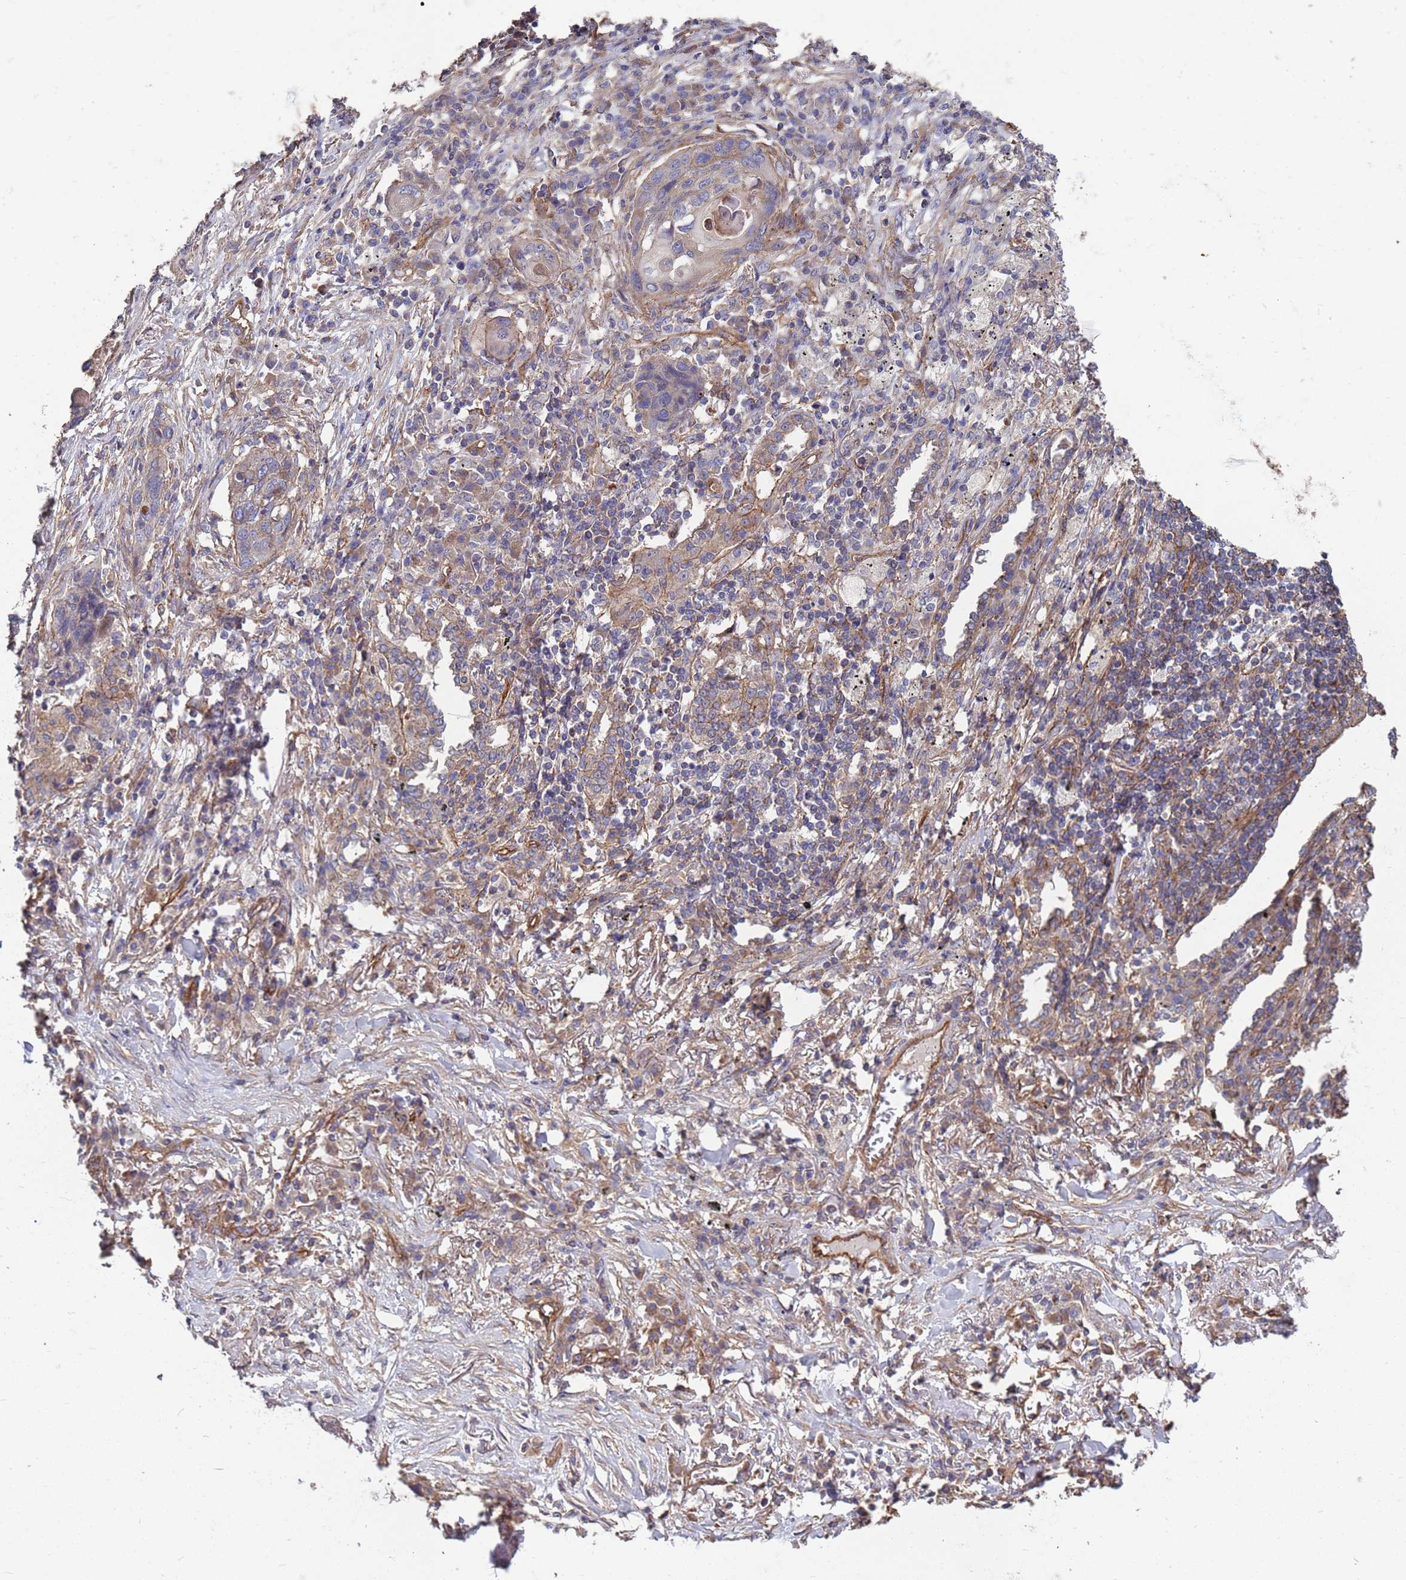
{"staining": {"intensity": "negative", "quantity": "none", "location": "none"}, "tissue": "lung cancer", "cell_type": "Tumor cells", "image_type": "cancer", "snomed": [{"axis": "morphology", "description": "Squamous cell carcinoma, NOS"}, {"axis": "topography", "description": "Lung"}], "caption": "The histopathology image demonstrates no staining of tumor cells in squamous cell carcinoma (lung).", "gene": "NDUFAF6", "patient": {"sex": "female", "age": 63}}